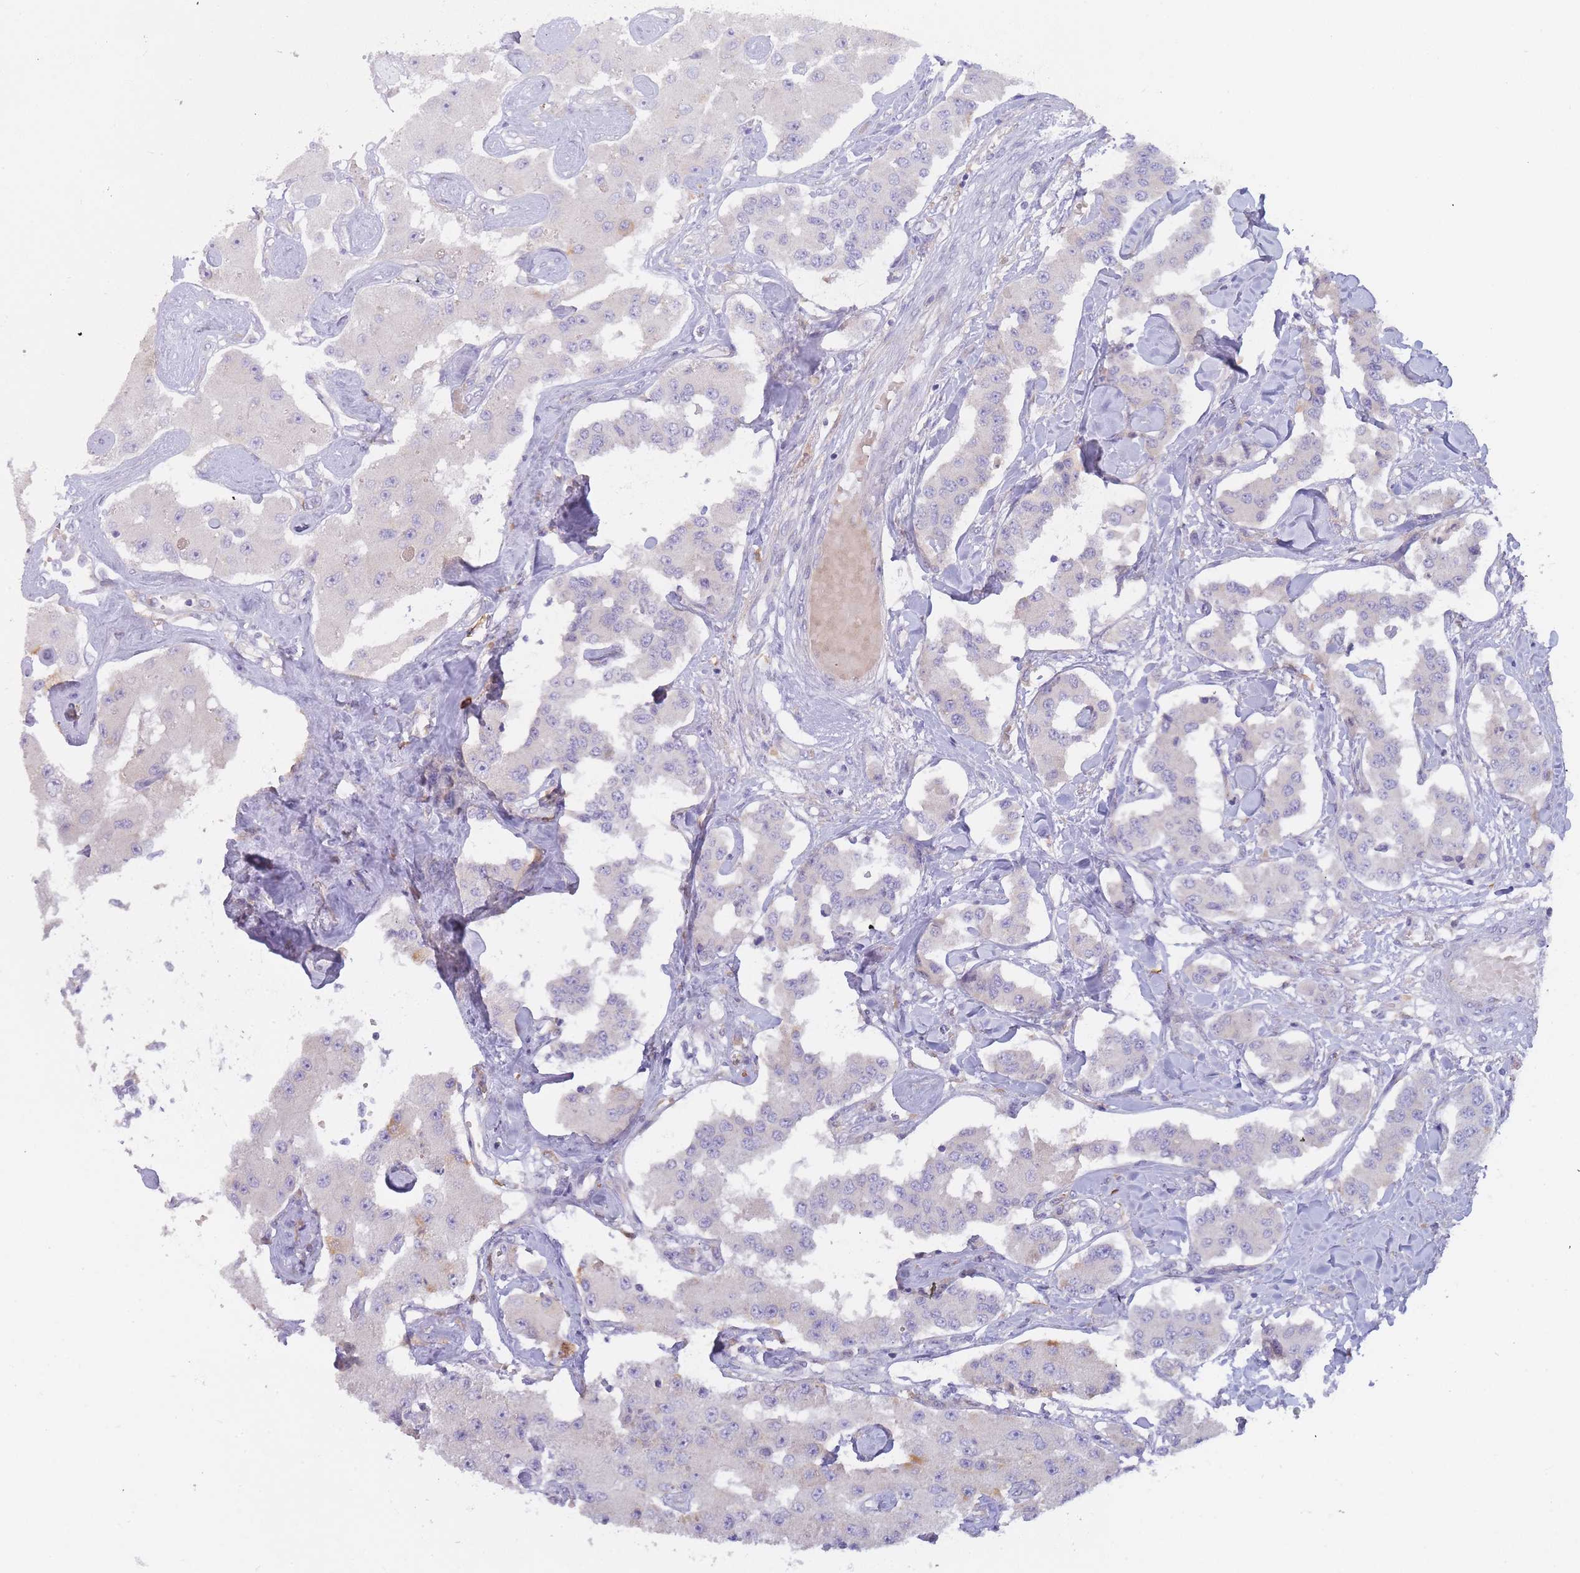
{"staining": {"intensity": "negative", "quantity": "none", "location": "none"}, "tissue": "carcinoid", "cell_type": "Tumor cells", "image_type": "cancer", "snomed": [{"axis": "morphology", "description": "Carcinoid, malignant, NOS"}, {"axis": "topography", "description": "Pancreas"}], "caption": "Malignant carcinoid was stained to show a protein in brown. There is no significant expression in tumor cells.", "gene": "SLC35E4", "patient": {"sex": "male", "age": 41}}